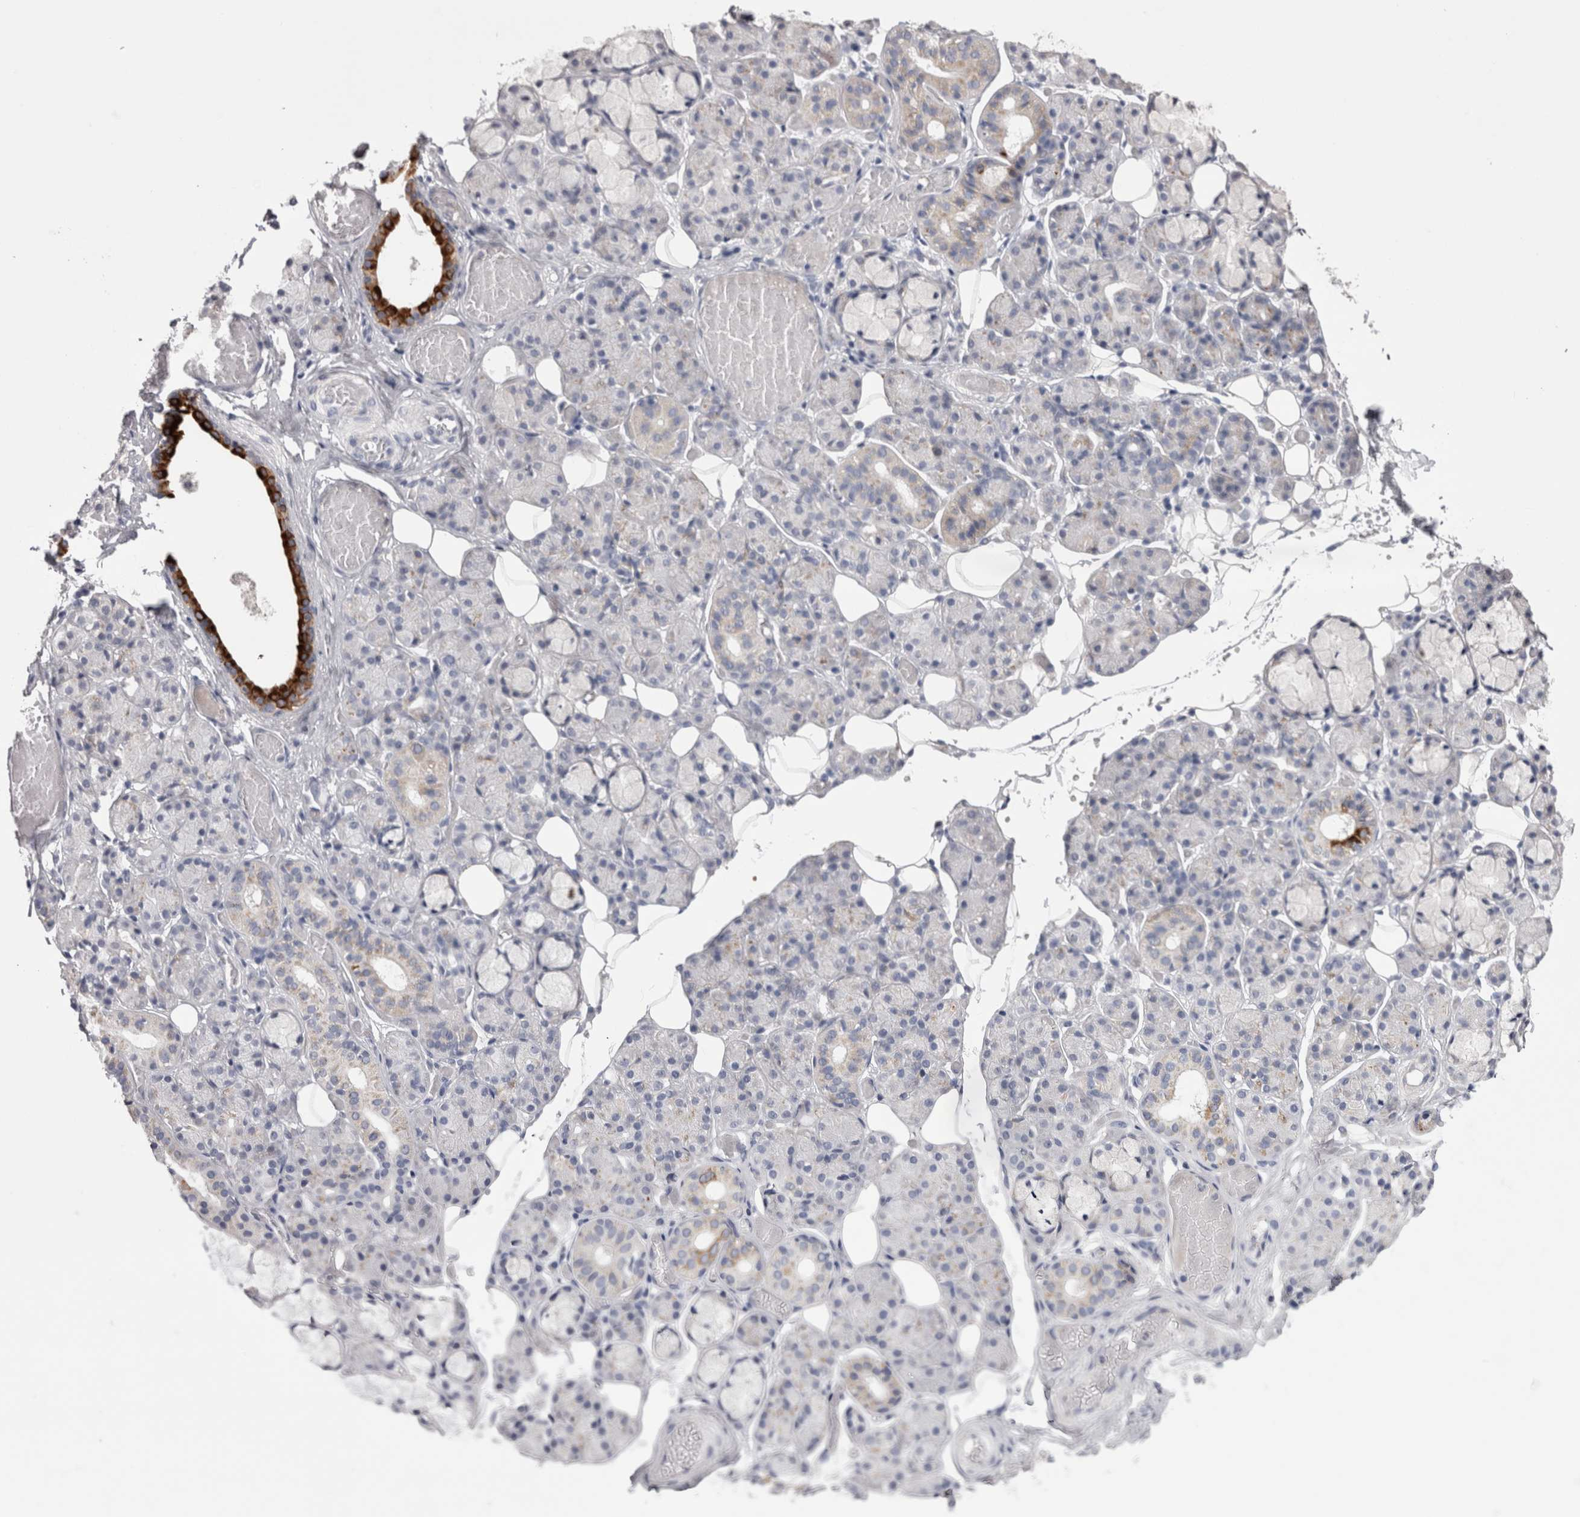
{"staining": {"intensity": "strong", "quantity": "<25%", "location": "cytoplasmic/membranous"}, "tissue": "salivary gland", "cell_type": "Glandular cells", "image_type": "normal", "snomed": [{"axis": "morphology", "description": "Normal tissue, NOS"}, {"axis": "topography", "description": "Salivary gland"}], "caption": "Human salivary gland stained for a protein (brown) displays strong cytoplasmic/membranous positive positivity in approximately <25% of glandular cells.", "gene": "PWP2", "patient": {"sex": "male", "age": 63}}